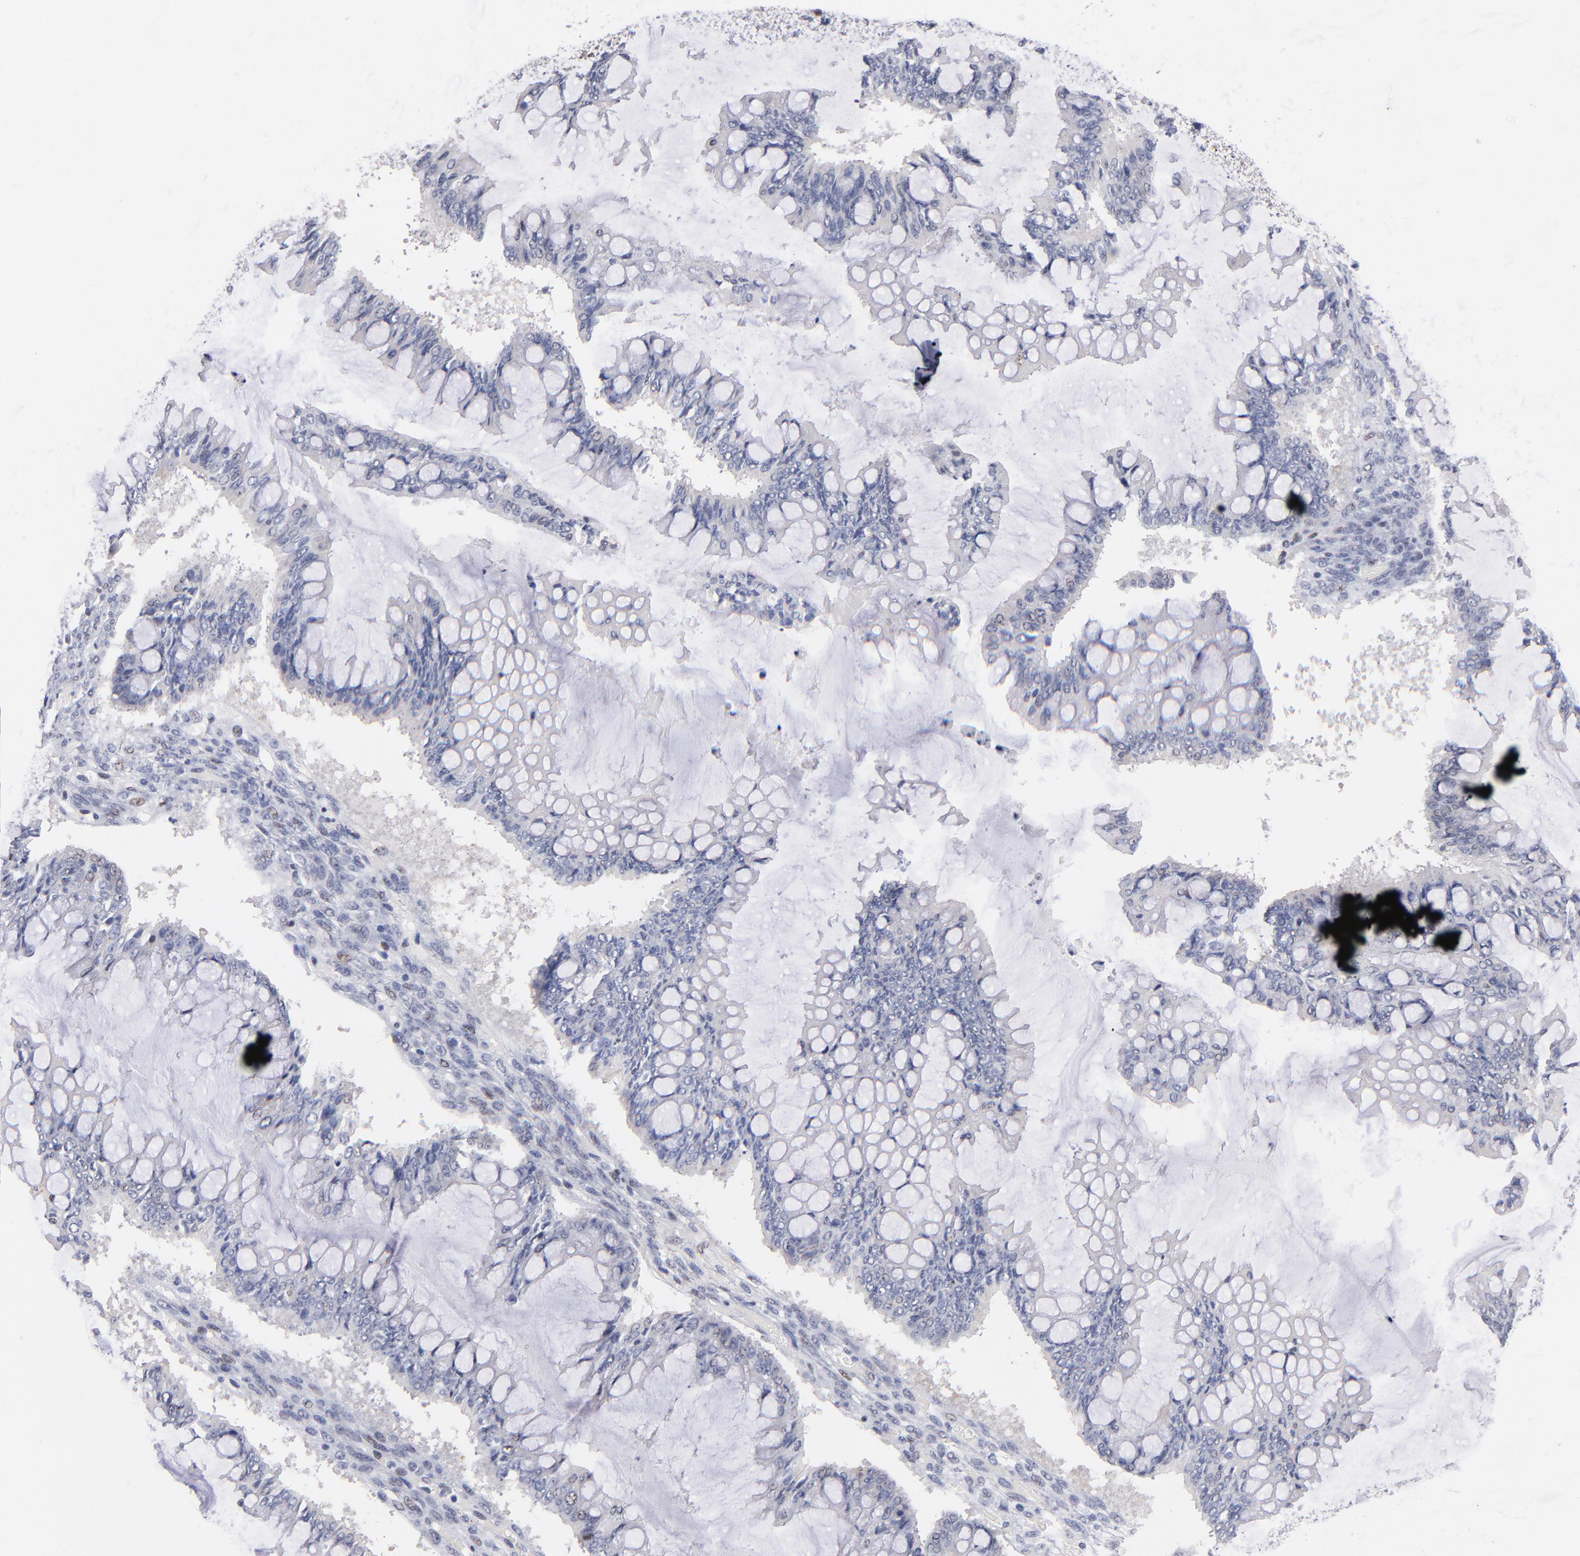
{"staining": {"intensity": "moderate", "quantity": "25%-75%", "location": "nuclear"}, "tissue": "ovarian cancer", "cell_type": "Tumor cells", "image_type": "cancer", "snomed": [{"axis": "morphology", "description": "Cystadenocarcinoma, mucinous, NOS"}, {"axis": "topography", "description": "Ovary"}], "caption": "The histopathology image demonstrates immunohistochemical staining of ovarian cancer. There is moderate nuclear positivity is seen in about 25%-75% of tumor cells.", "gene": "RAF1", "patient": {"sex": "female", "age": 73}}